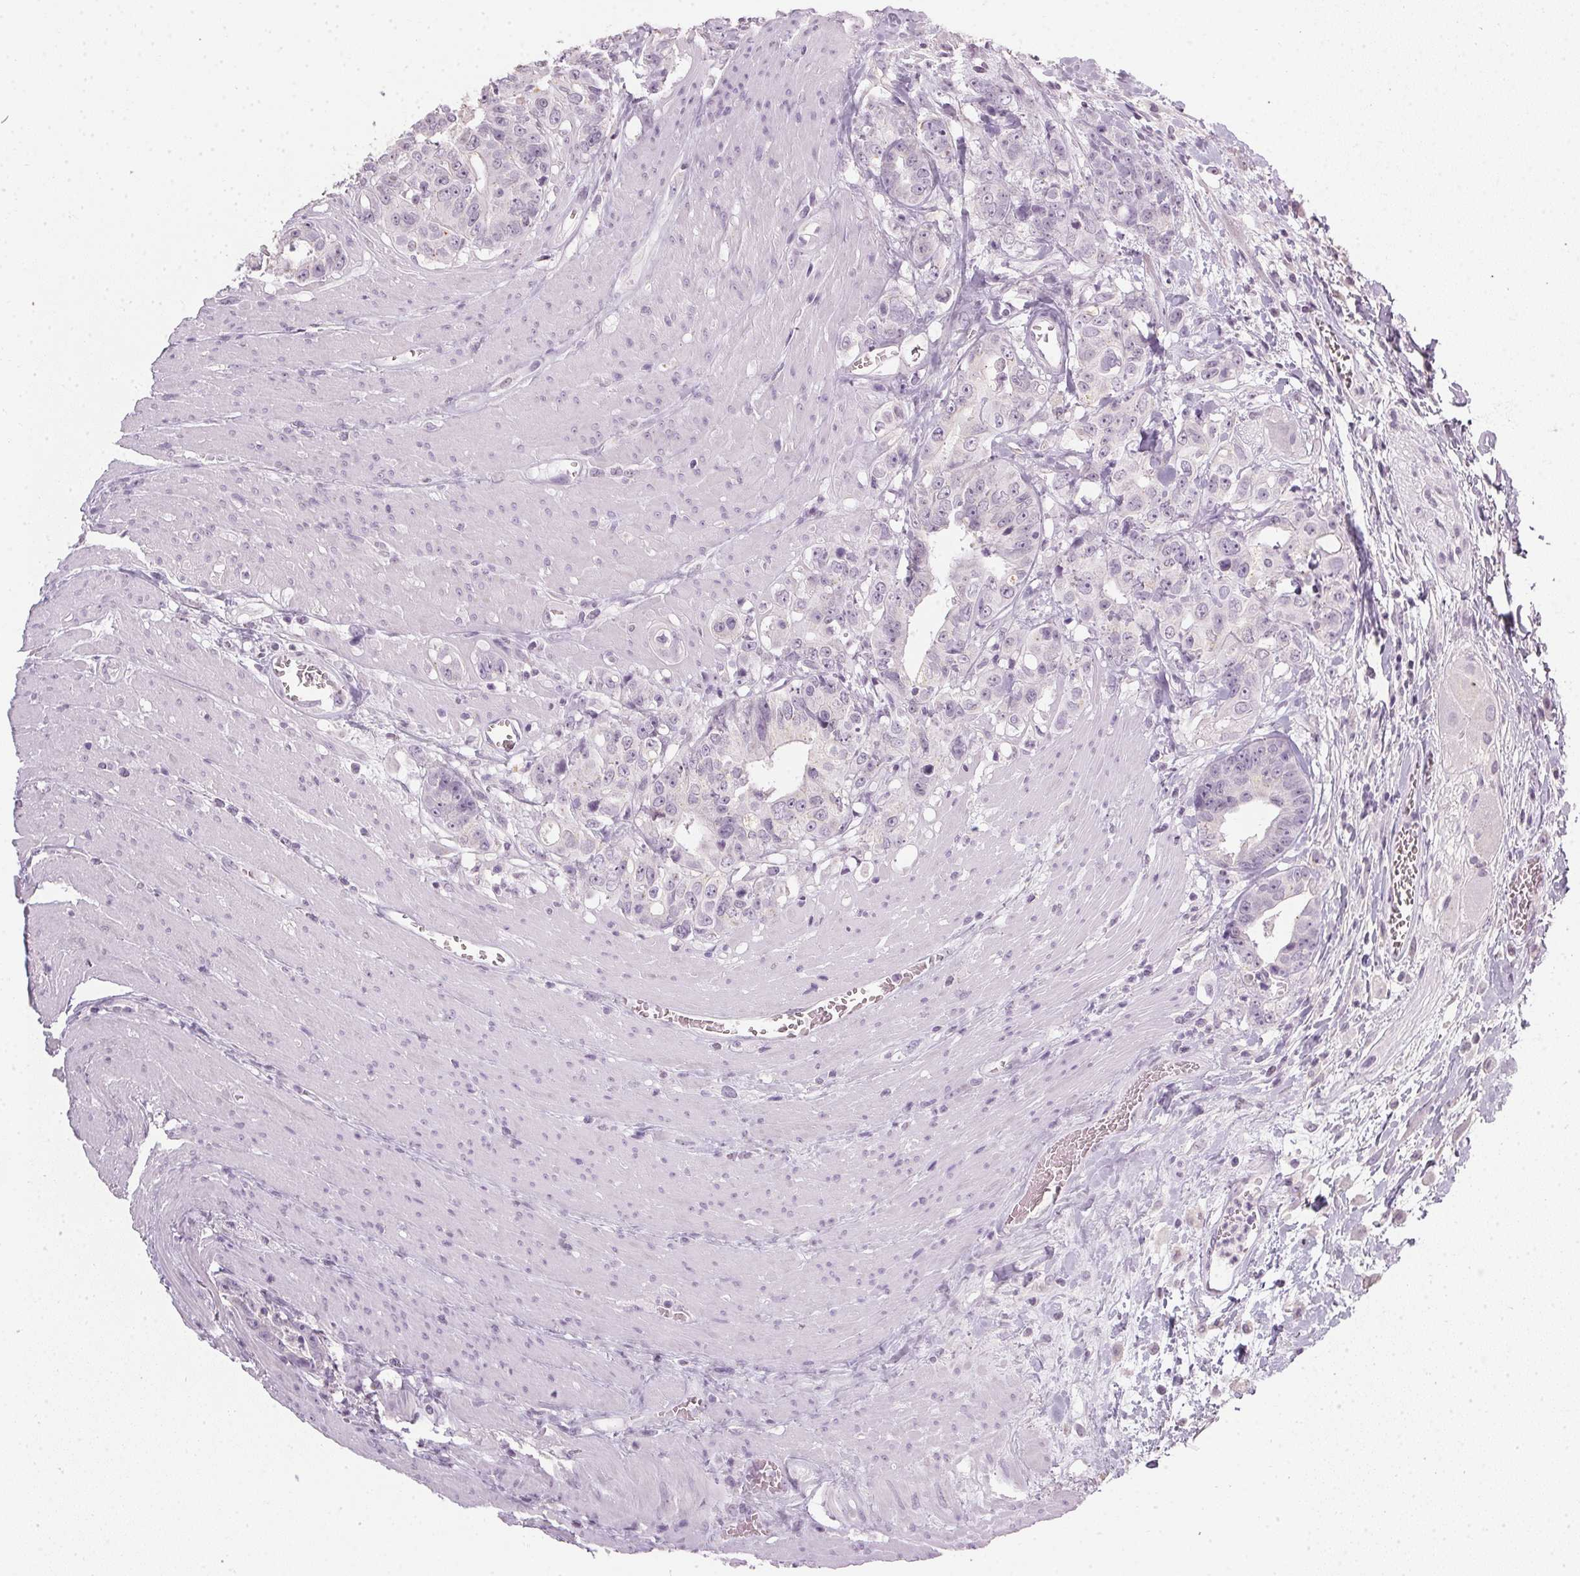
{"staining": {"intensity": "negative", "quantity": "none", "location": "none"}, "tissue": "colorectal cancer", "cell_type": "Tumor cells", "image_type": "cancer", "snomed": [{"axis": "morphology", "description": "Adenocarcinoma, NOS"}, {"axis": "topography", "description": "Rectum"}], "caption": "The image exhibits no staining of tumor cells in colorectal cancer (adenocarcinoma).", "gene": "TMEM72", "patient": {"sex": "female", "age": 62}}